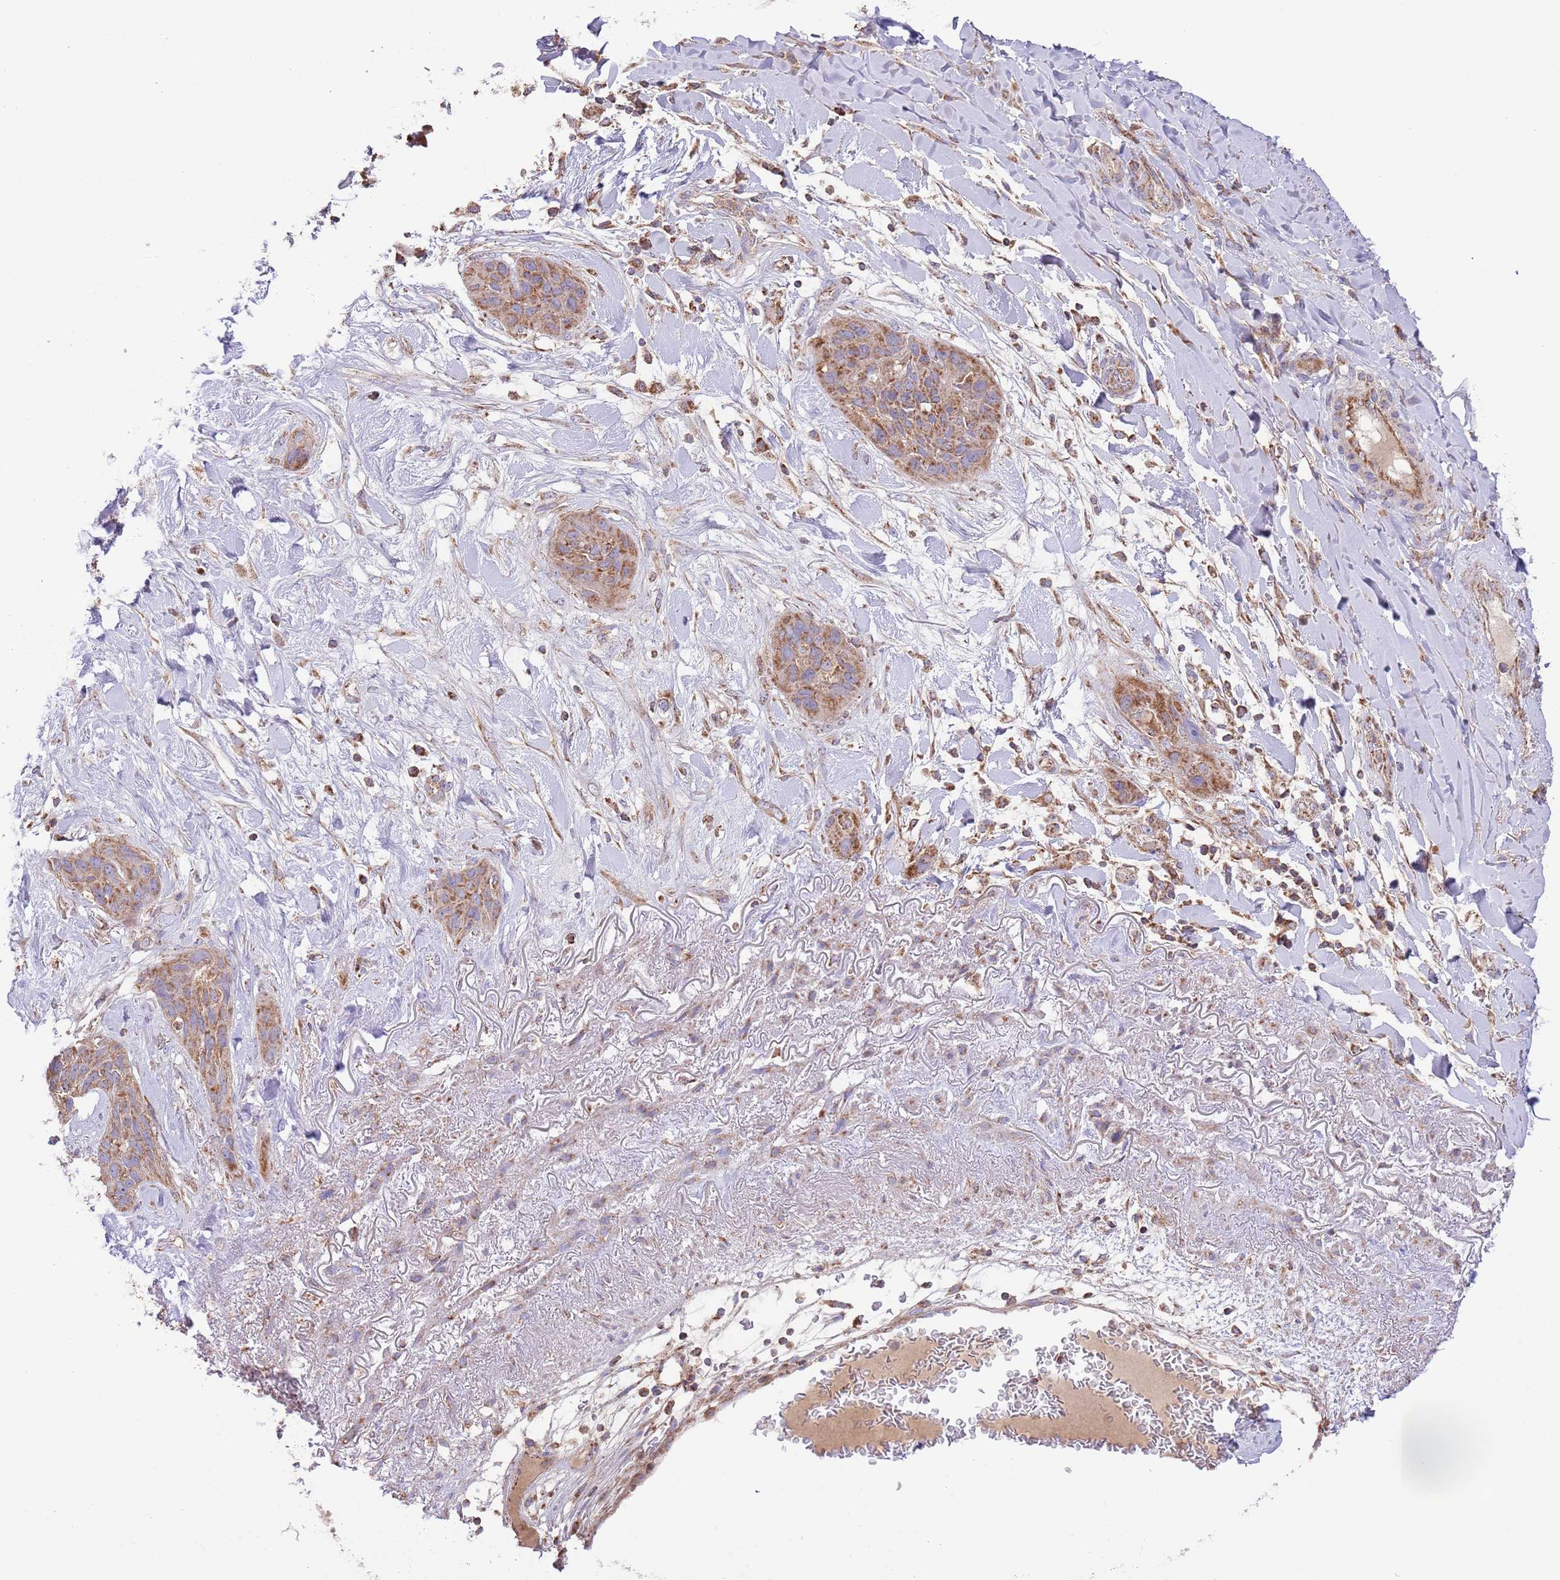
{"staining": {"intensity": "moderate", "quantity": ">75%", "location": "cytoplasmic/membranous"}, "tissue": "nasopharynx", "cell_type": "Respiratory epithelial cells", "image_type": "normal", "snomed": [{"axis": "morphology", "description": "Normal tissue, NOS"}, {"axis": "topography", "description": "Nasopharynx"}], "caption": "A high-resolution photomicrograph shows immunohistochemistry (IHC) staining of normal nasopharynx, which demonstrates moderate cytoplasmic/membranous expression in about >75% of respiratory epithelial cells. (Brightfield microscopy of DAB IHC at high magnification).", "gene": "DNAJA3", "patient": {"sex": "male", "age": 64}}